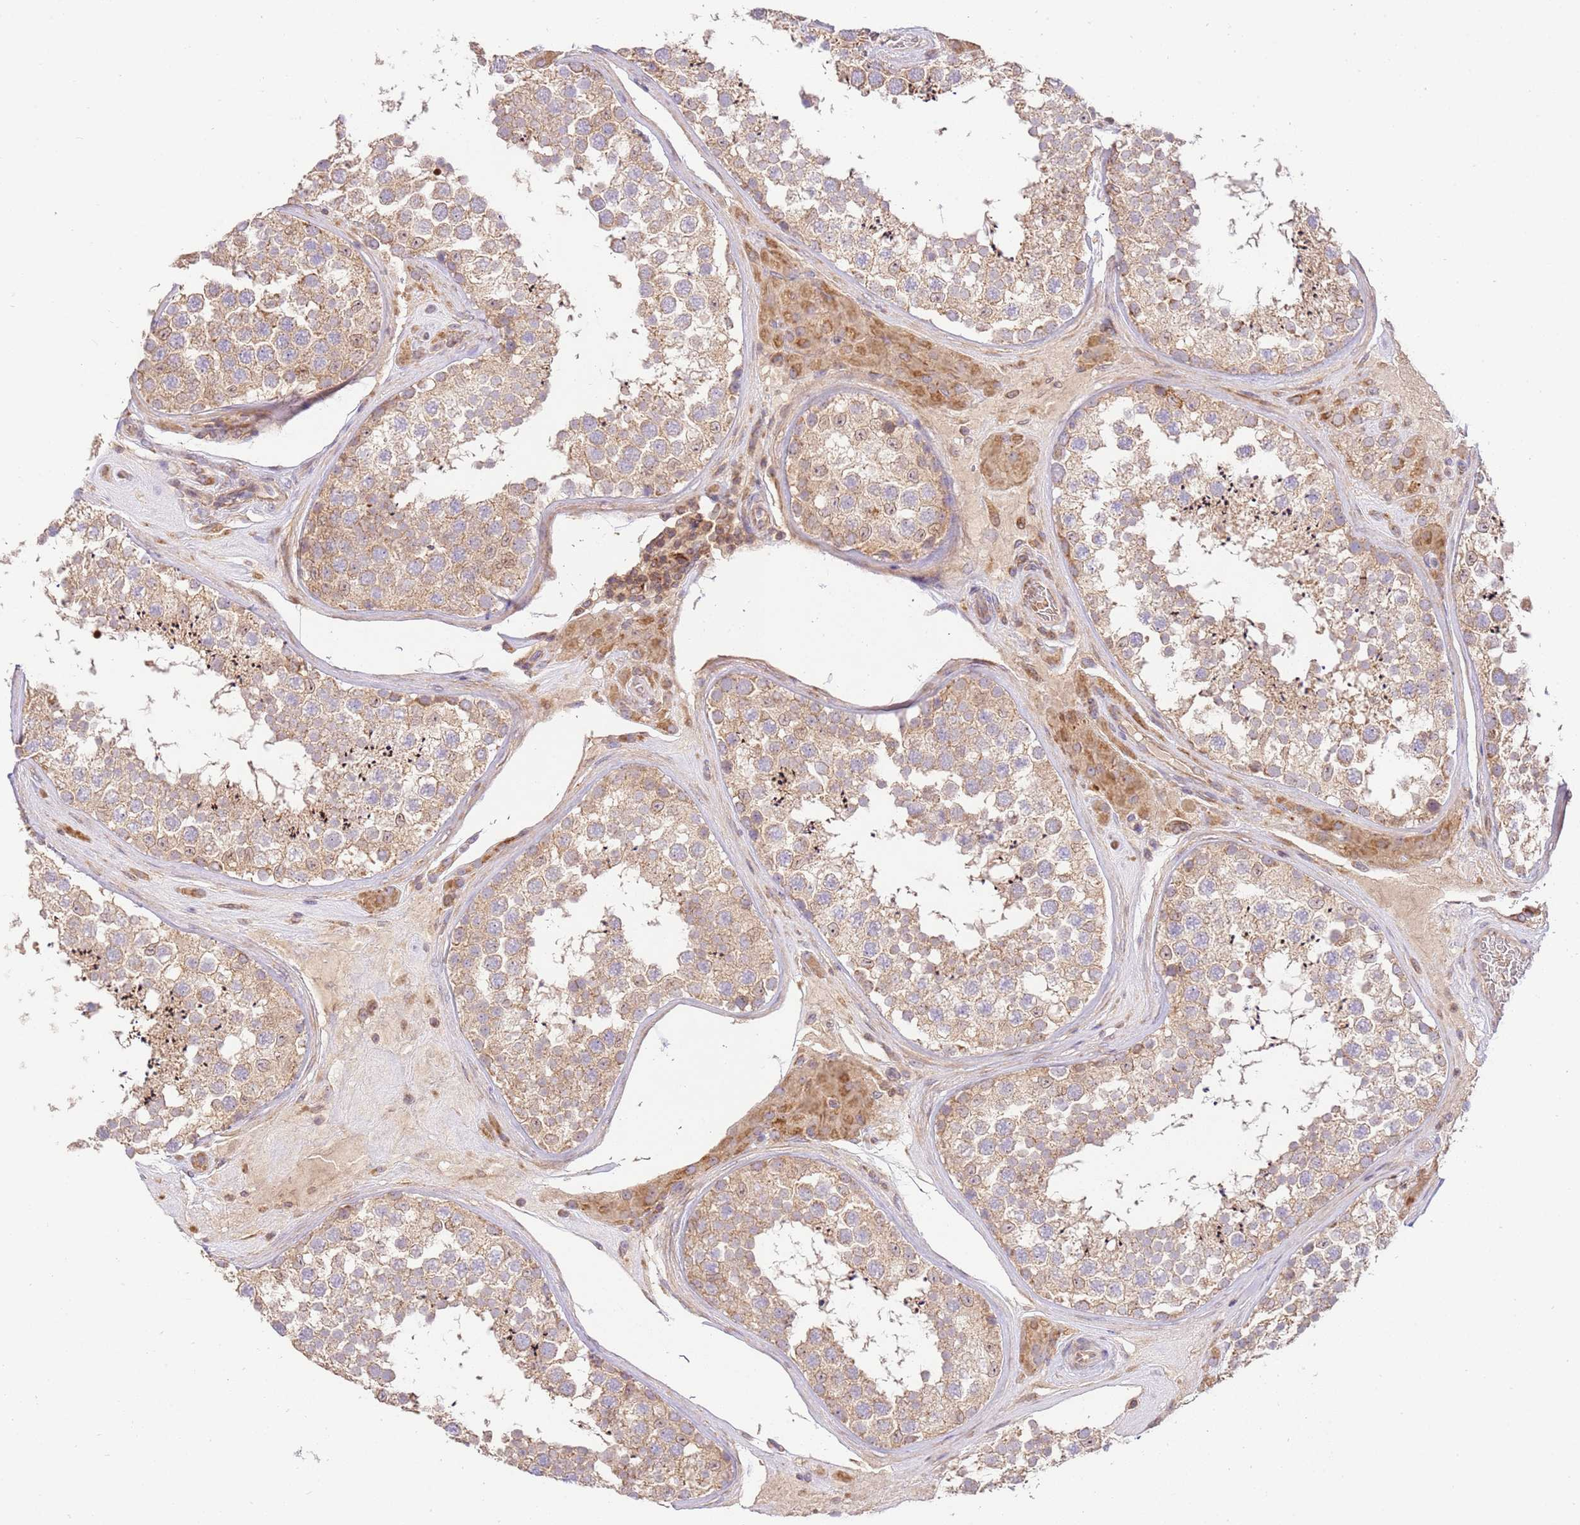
{"staining": {"intensity": "moderate", "quantity": ">75%", "location": "cytoplasmic/membranous"}, "tissue": "testis", "cell_type": "Cells in seminiferous ducts", "image_type": "normal", "snomed": [{"axis": "morphology", "description": "Normal tissue, NOS"}, {"axis": "topography", "description": "Testis"}], "caption": "Moderate cytoplasmic/membranous staining is identified in about >75% of cells in seminiferous ducts in unremarkable testis.", "gene": "SPATA2L", "patient": {"sex": "male", "age": 46}}